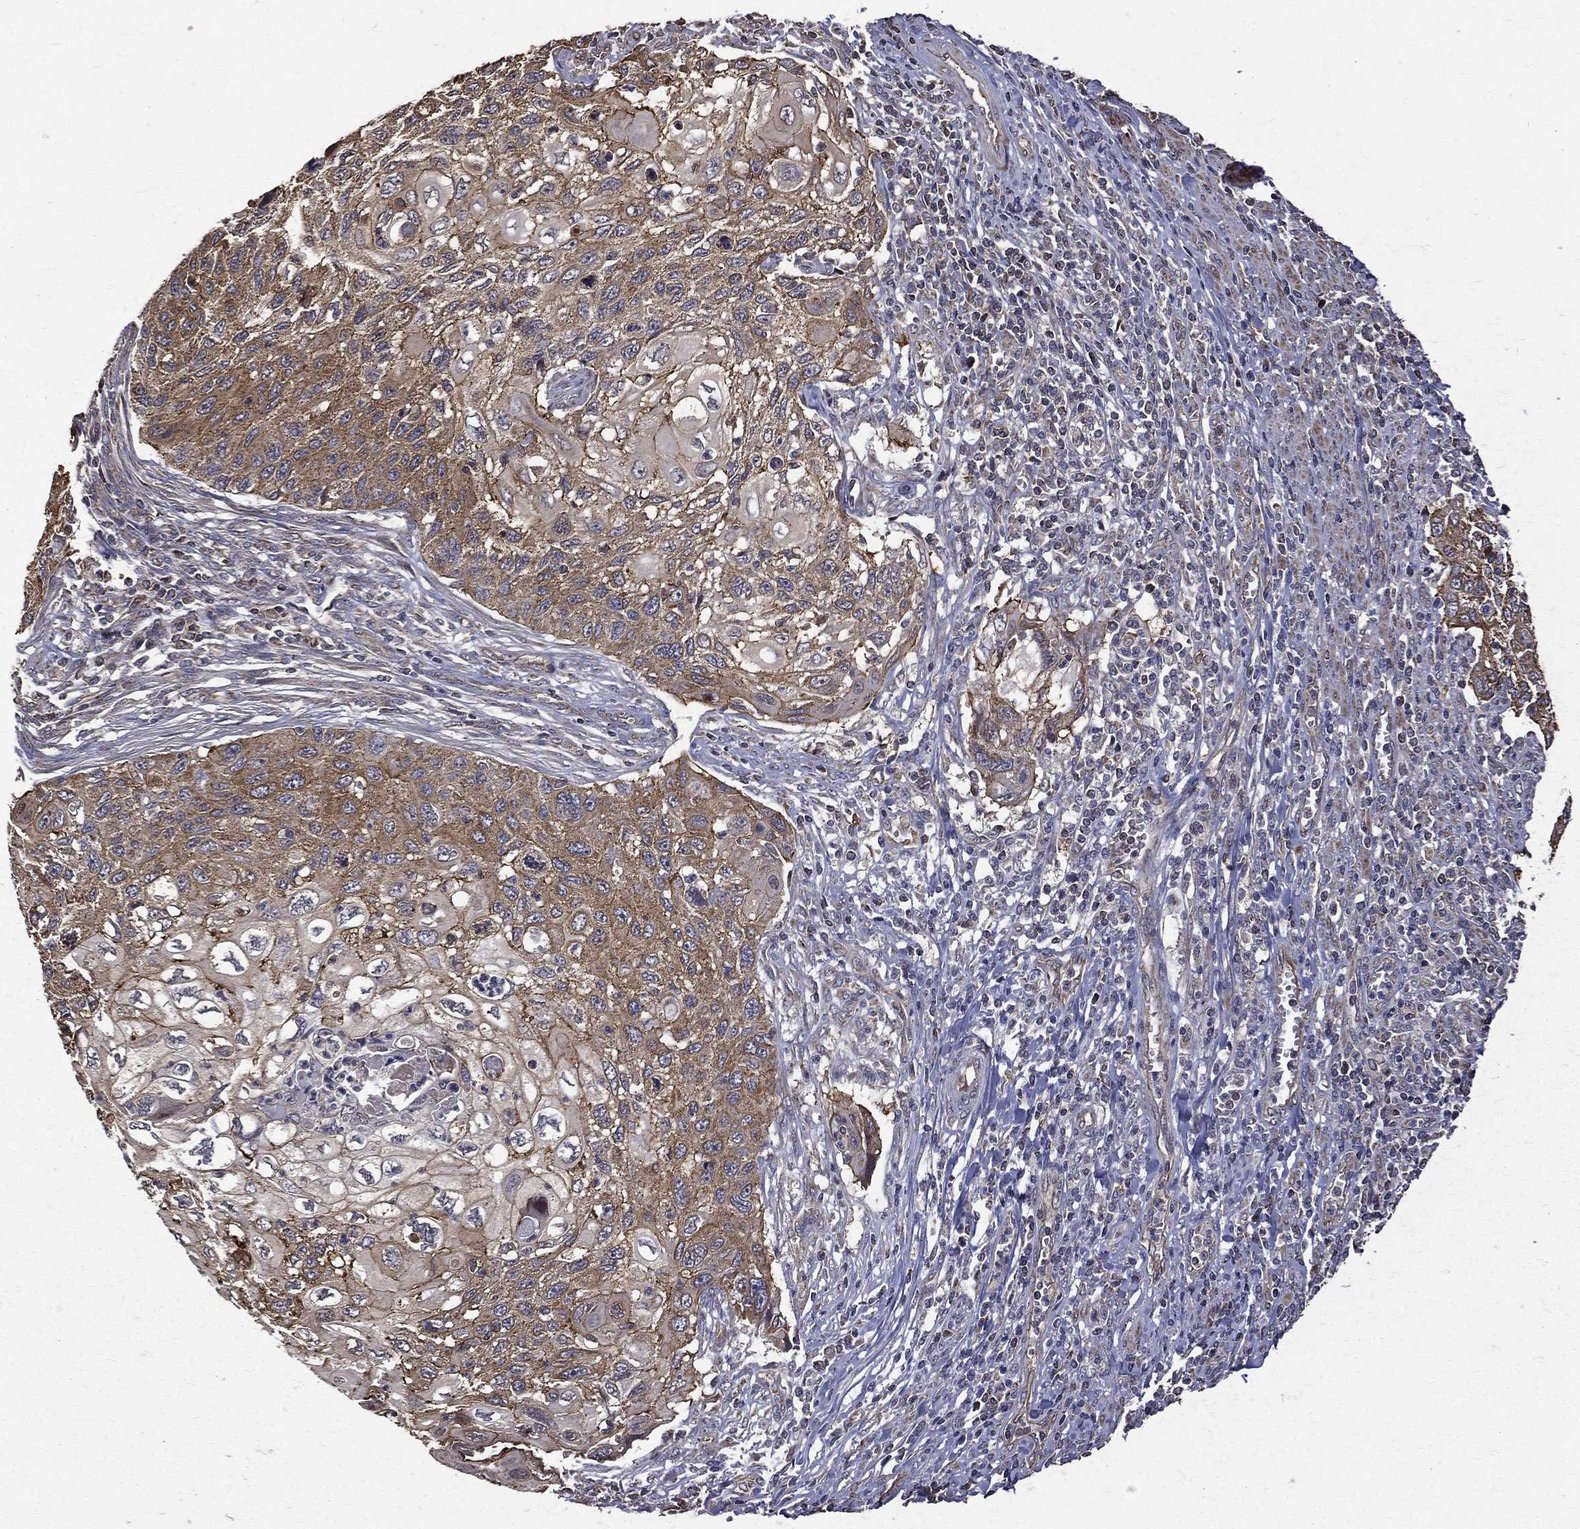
{"staining": {"intensity": "moderate", "quantity": "25%-75%", "location": "cytoplasmic/membranous"}, "tissue": "cervical cancer", "cell_type": "Tumor cells", "image_type": "cancer", "snomed": [{"axis": "morphology", "description": "Squamous cell carcinoma, NOS"}, {"axis": "topography", "description": "Cervix"}], "caption": "DAB immunohistochemical staining of human cervical cancer demonstrates moderate cytoplasmic/membranous protein staining in about 25%-75% of tumor cells.", "gene": "RPGR", "patient": {"sex": "female", "age": 70}}